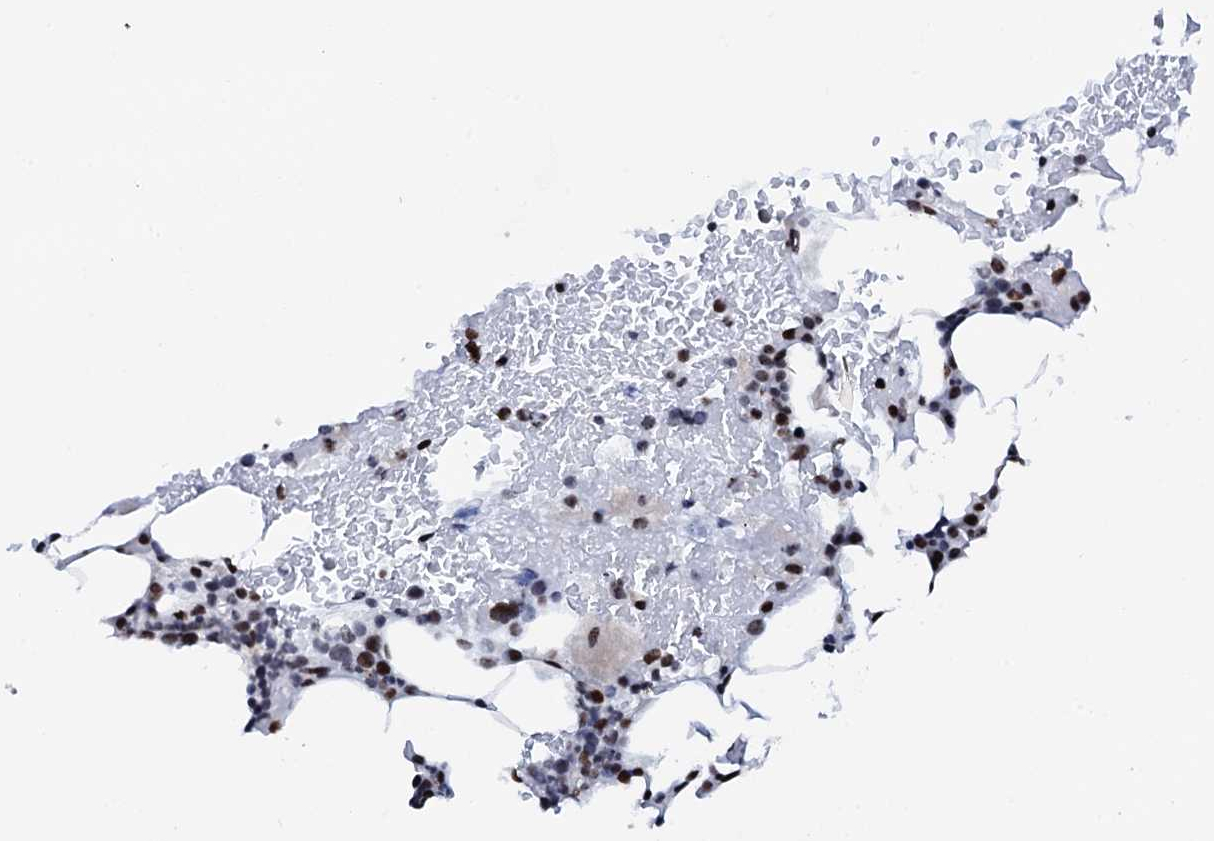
{"staining": {"intensity": "moderate", "quantity": "25%-75%", "location": "nuclear"}, "tissue": "bone marrow", "cell_type": "Hematopoietic cells", "image_type": "normal", "snomed": [{"axis": "morphology", "description": "Normal tissue, NOS"}, {"axis": "topography", "description": "Bone marrow"}], "caption": "Human bone marrow stained with a brown dye displays moderate nuclear positive positivity in approximately 25%-75% of hematopoietic cells.", "gene": "NKAPD1", "patient": {"sex": "male", "age": 78}}